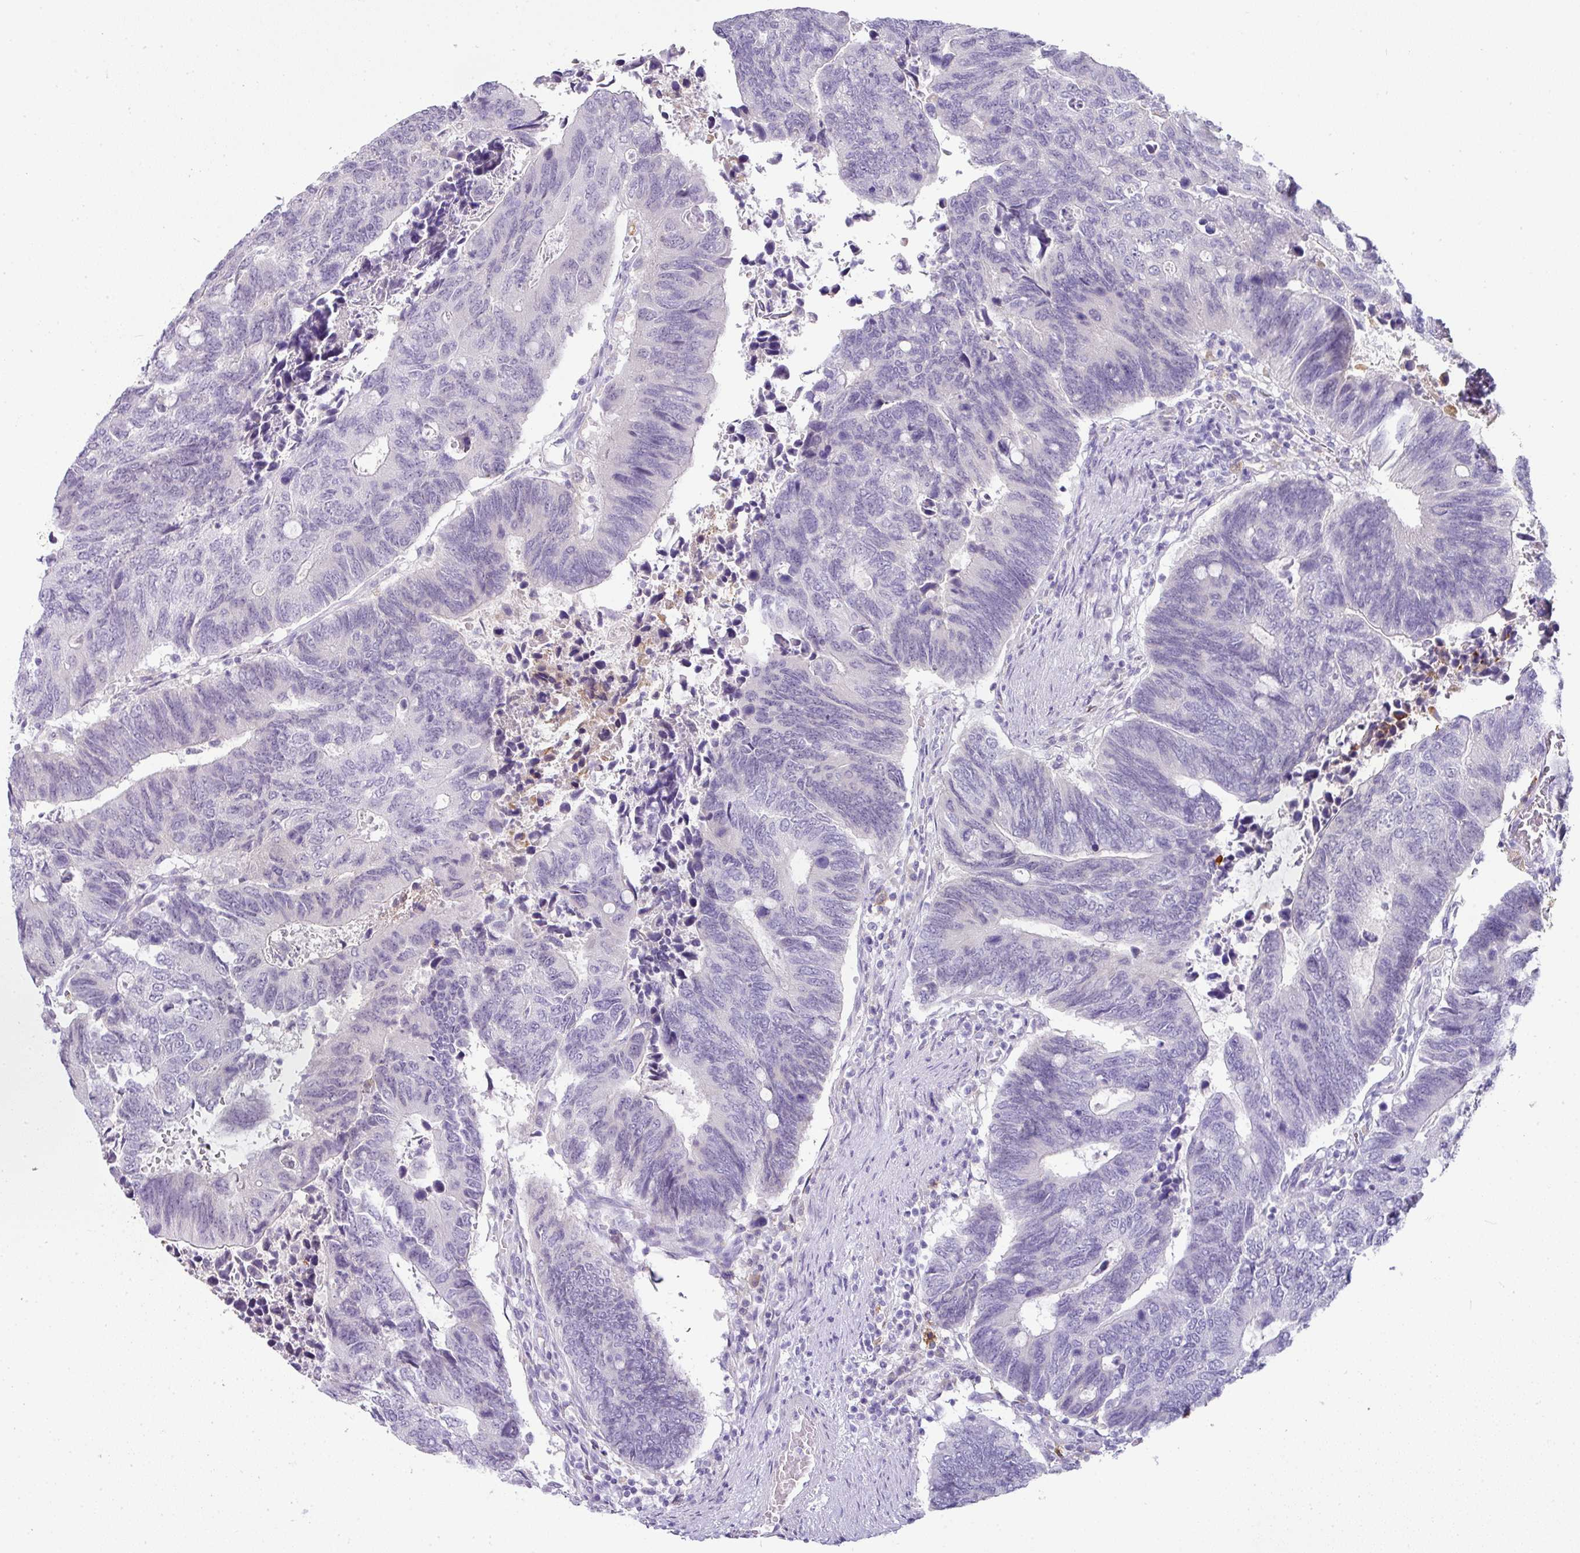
{"staining": {"intensity": "negative", "quantity": "none", "location": "none"}, "tissue": "colorectal cancer", "cell_type": "Tumor cells", "image_type": "cancer", "snomed": [{"axis": "morphology", "description": "Adenocarcinoma, NOS"}, {"axis": "topography", "description": "Colon"}], "caption": "This is an immunohistochemistry micrograph of colorectal cancer. There is no staining in tumor cells.", "gene": "FGF17", "patient": {"sex": "male", "age": 87}}